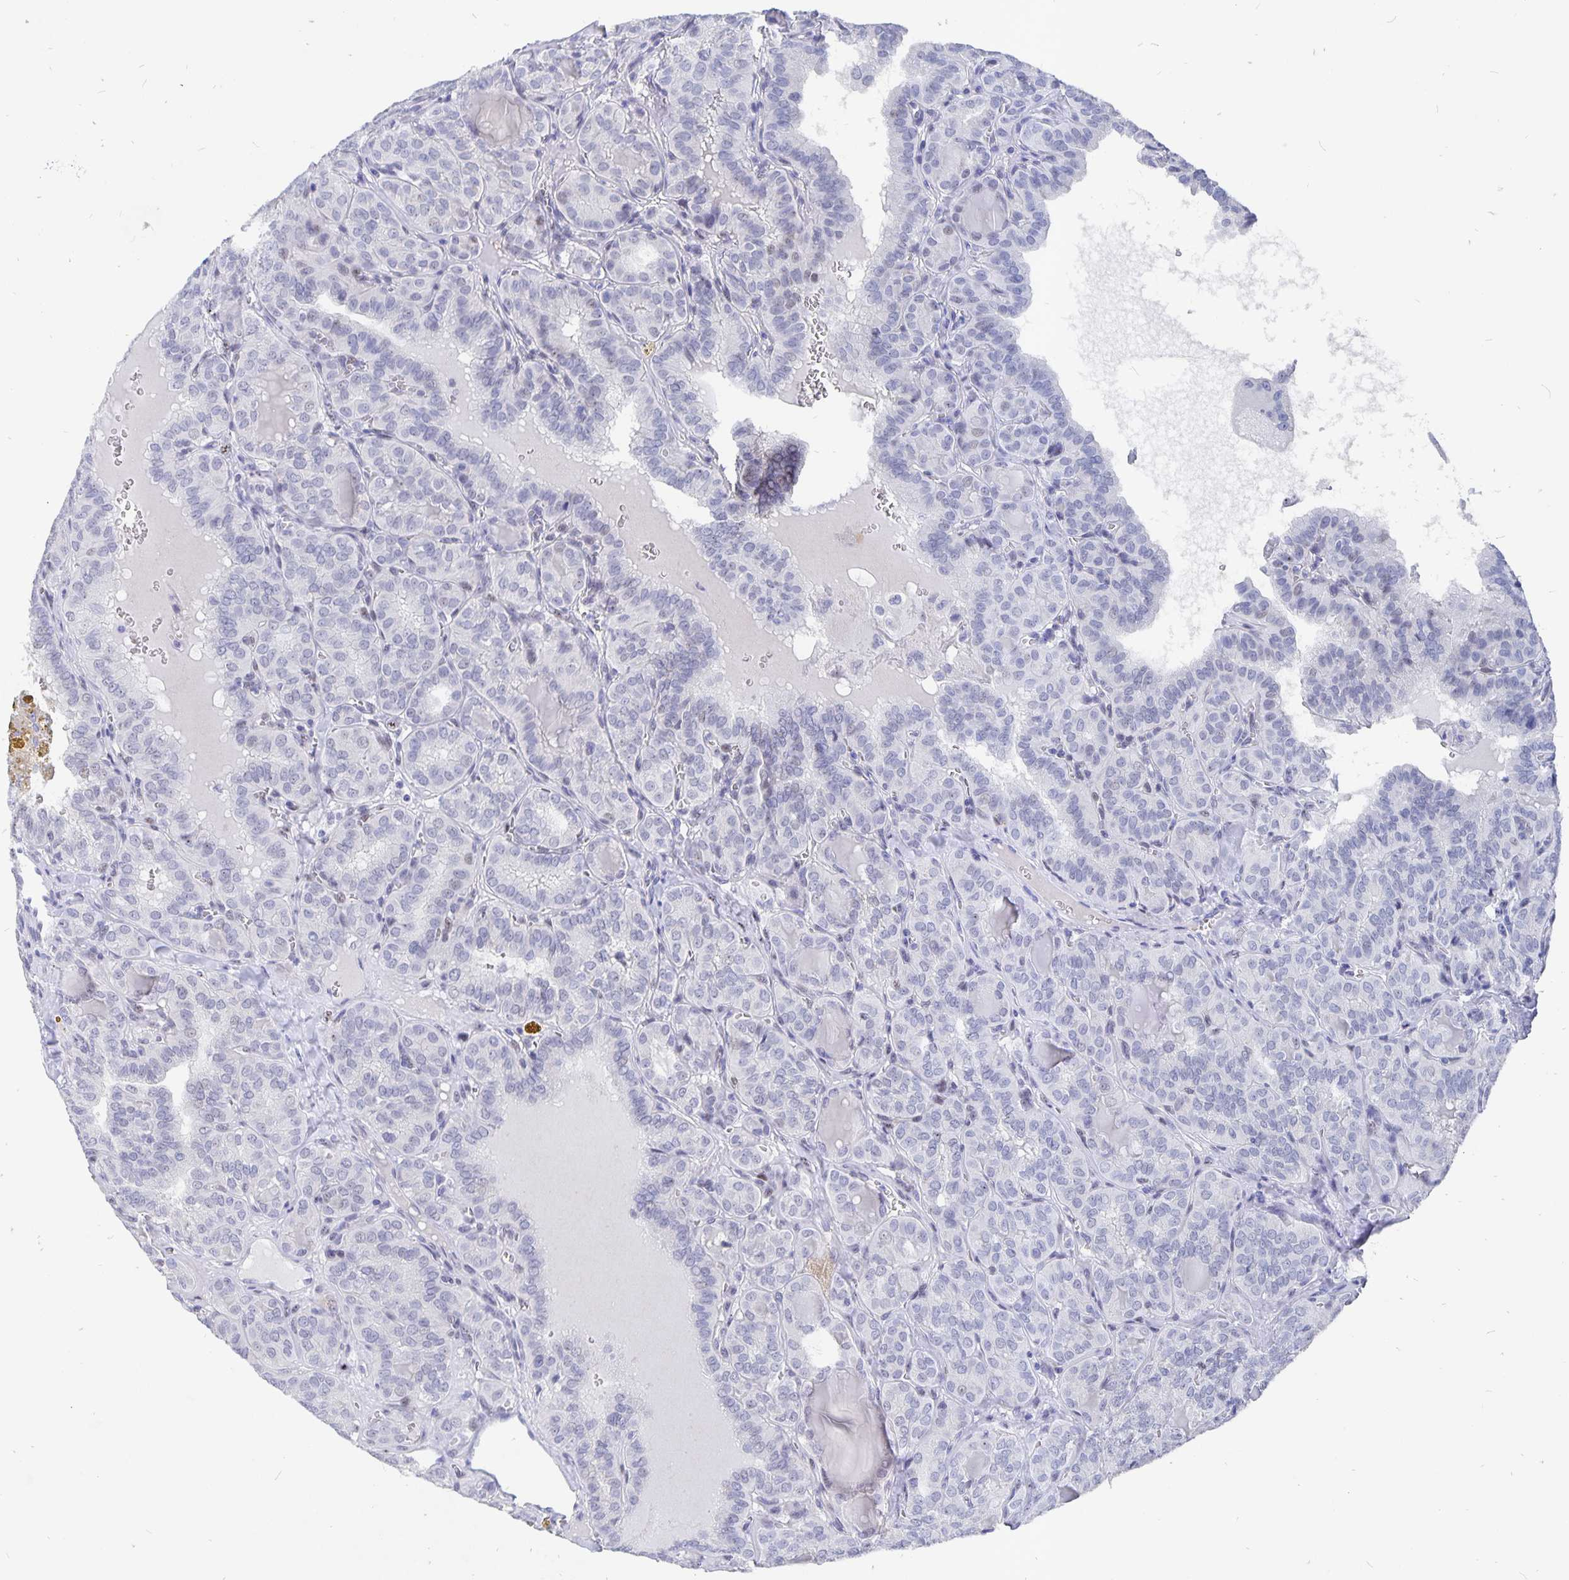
{"staining": {"intensity": "negative", "quantity": "none", "location": "none"}, "tissue": "thyroid cancer", "cell_type": "Tumor cells", "image_type": "cancer", "snomed": [{"axis": "morphology", "description": "Papillary adenocarcinoma, NOS"}, {"axis": "topography", "description": "Thyroid gland"}], "caption": "Human thyroid papillary adenocarcinoma stained for a protein using IHC reveals no expression in tumor cells.", "gene": "SMOC1", "patient": {"sex": "female", "age": 41}}